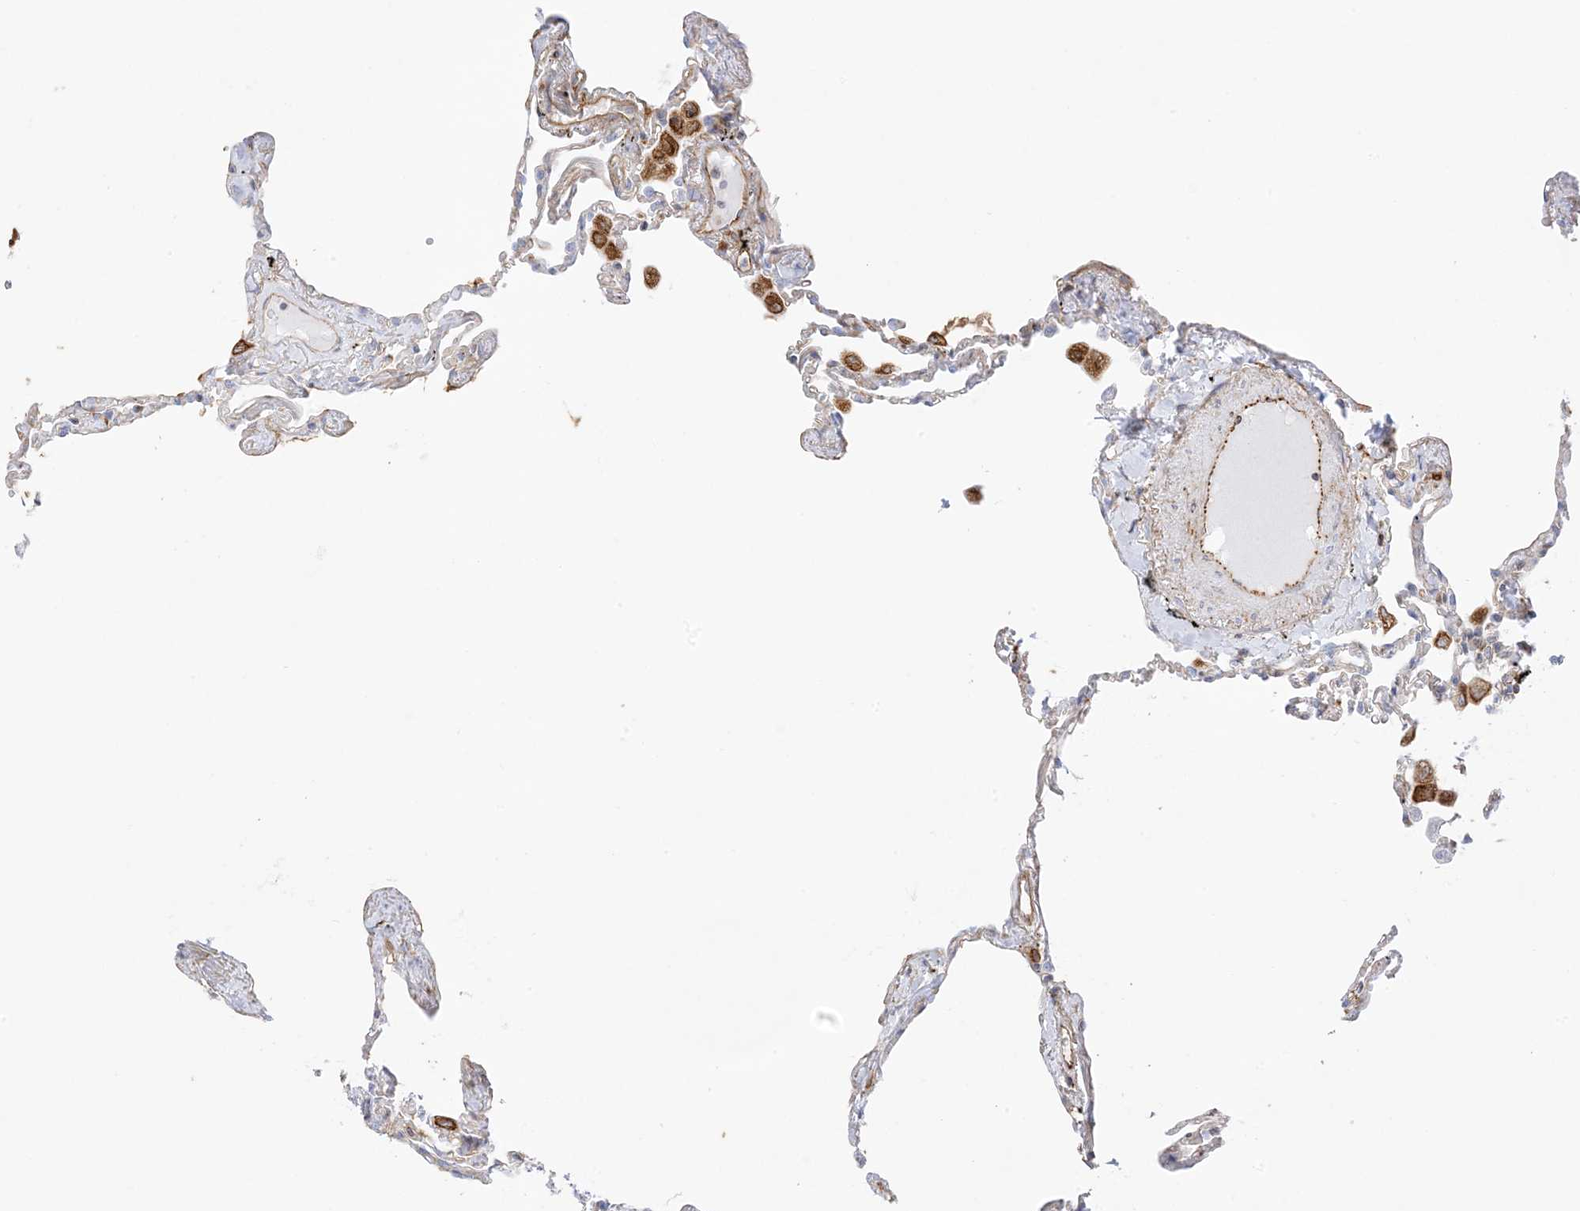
{"staining": {"intensity": "weak", "quantity": "<25%", "location": "cytoplasmic/membranous"}, "tissue": "lung", "cell_type": "Alveolar cells", "image_type": "normal", "snomed": [{"axis": "morphology", "description": "Normal tissue, NOS"}, {"axis": "topography", "description": "Lung"}], "caption": "Immunohistochemical staining of normal human lung reveals no significant expression in alveolar cells. Brightfield microscopy of immunohistochemistry (IHC) stained with DAB (brown) and hematoxylin (blue), captured at high magnification.", "gene": "PID1", "patient": {"sex": "female", "age": 67}}